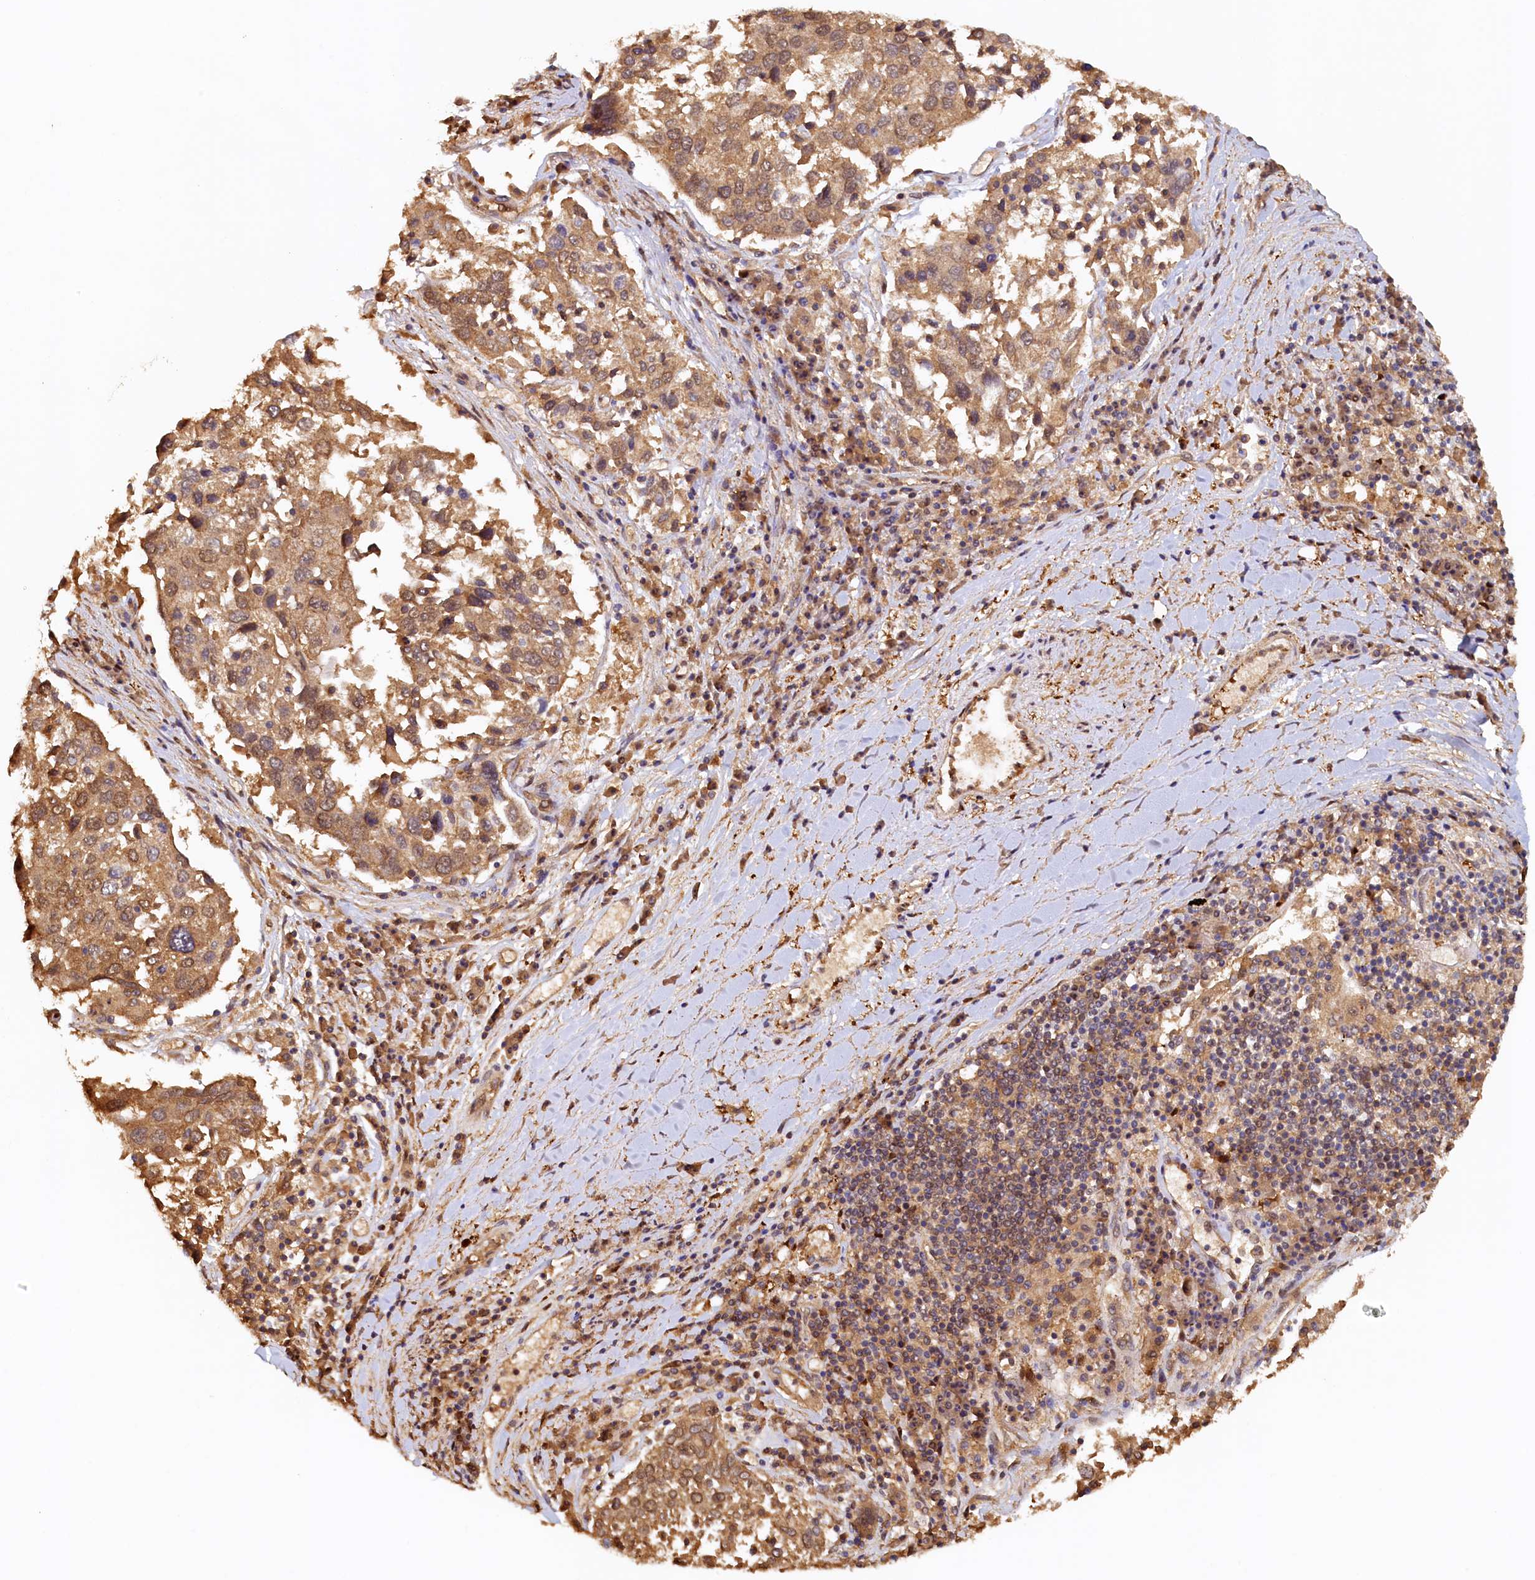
{"staining": {"intensity": "moderate", "quantity": ">75%", "location": "cytoplasmic/membranous,nuclear"}, "tissue": "lung cancer", "cell_type": "Tumor cells", "image_type": "cancer", "snomed": [{"axis": "morphology", "description": "Squamous cell carcinoma, NOS"}, {"axis": "topography", "description": "Lung"}], "caption": "Immunohistochemistry micrograph of neoplastic tissue: lung cancer stained using immunohistochemistry demonstrates medium levels of moderate protein expression localized specifically in the cytoplasmic/membranous and nuclear of tumor cells, appearing as a cytoplasmic/membranous and nuclear brown color.", "gene": "UBL7", "patient": {"sex": "male", "age": 65}}